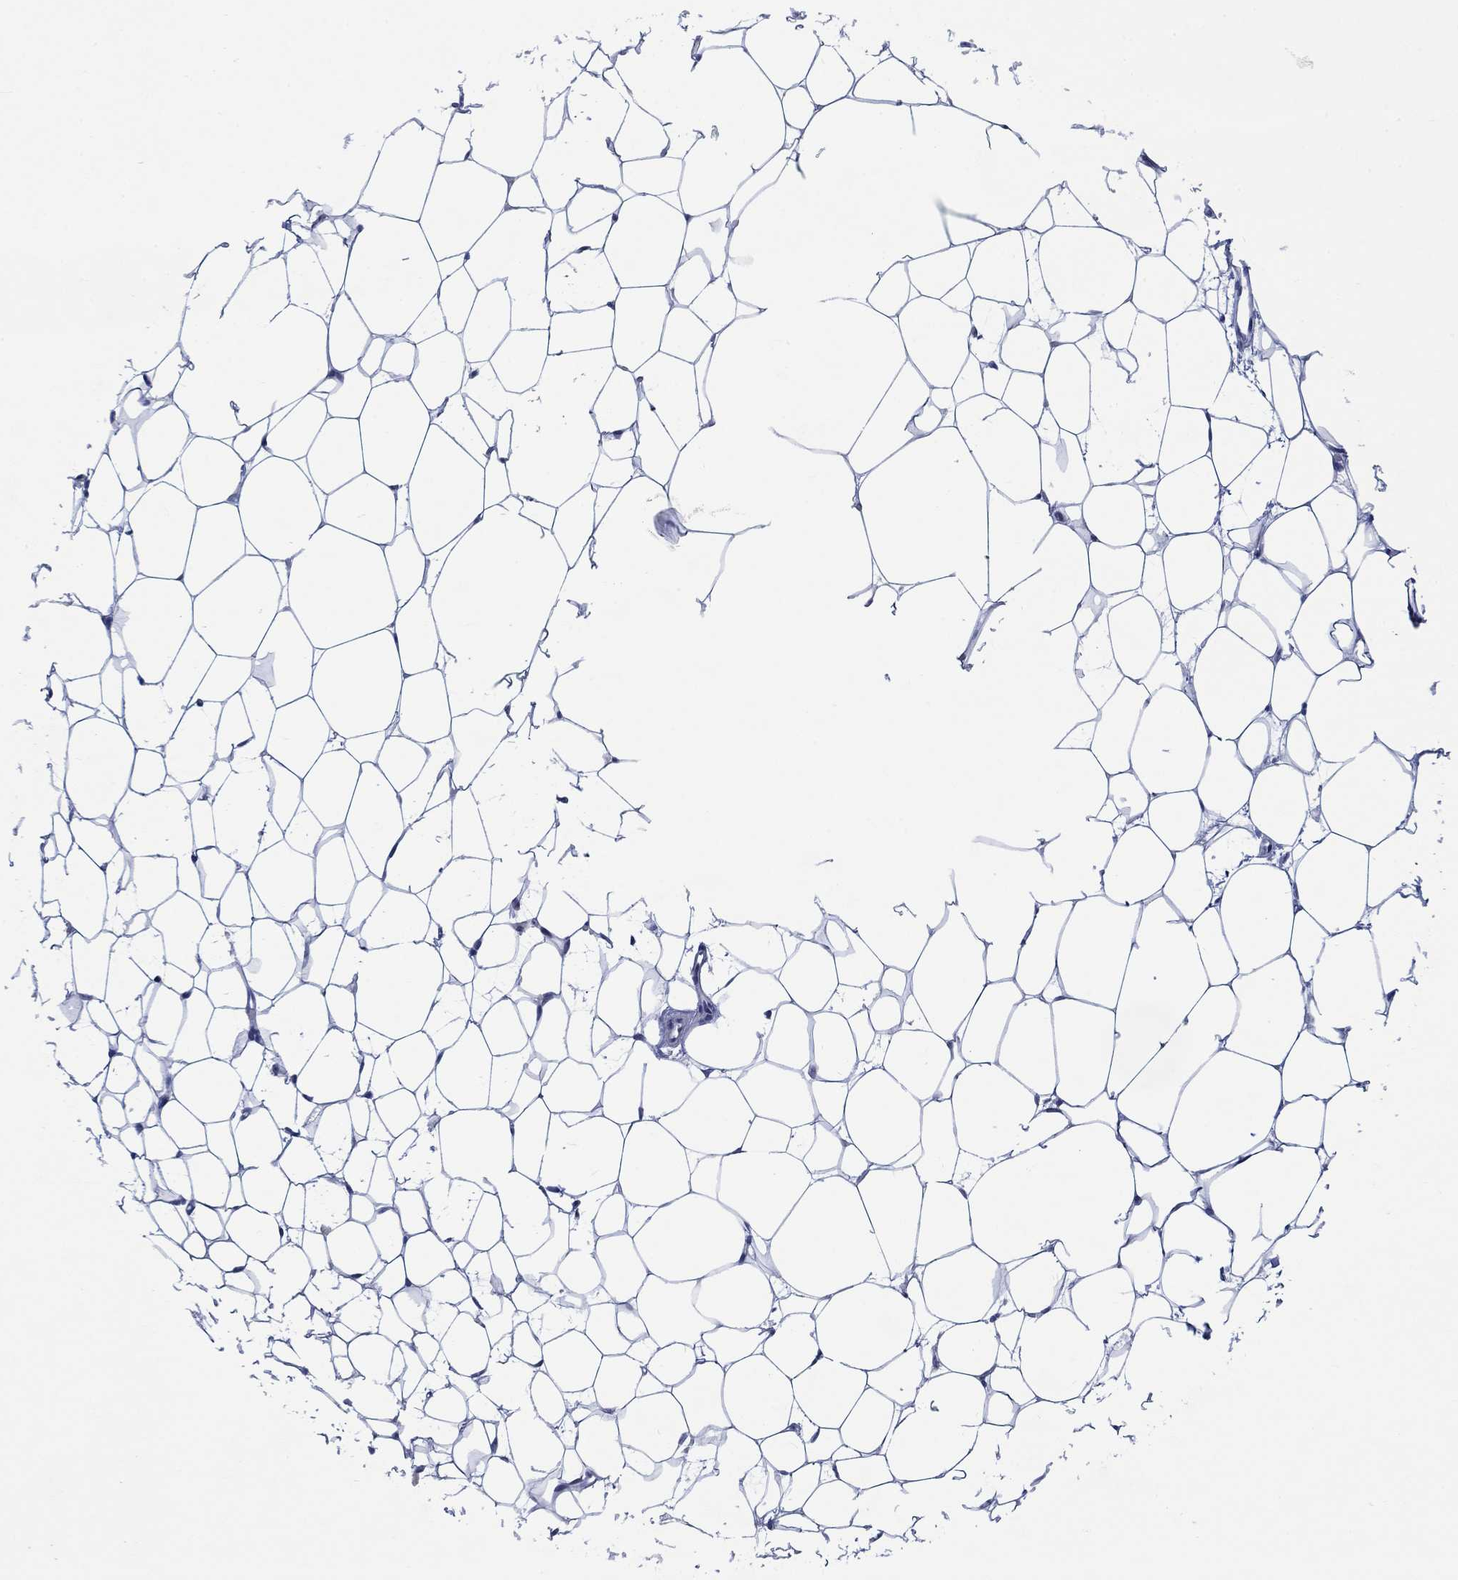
{"staining": {"intensity": "negative", "quantity": "none", "location": "none"}, "tissue": "breast", "cell_type": "Adipocytes", "image_type": "normal", "snomed": [{"axis": "morphology", "description": "Normal tissue, NOS"}, {"axis": "topography", "description": "Breast"}], "caption": "Immunohistochemical staining of benign human breast reveals no significant positivity in adipocytes.", "gene": "NEU3", "patient": {"sex": "female", "age": 37}}